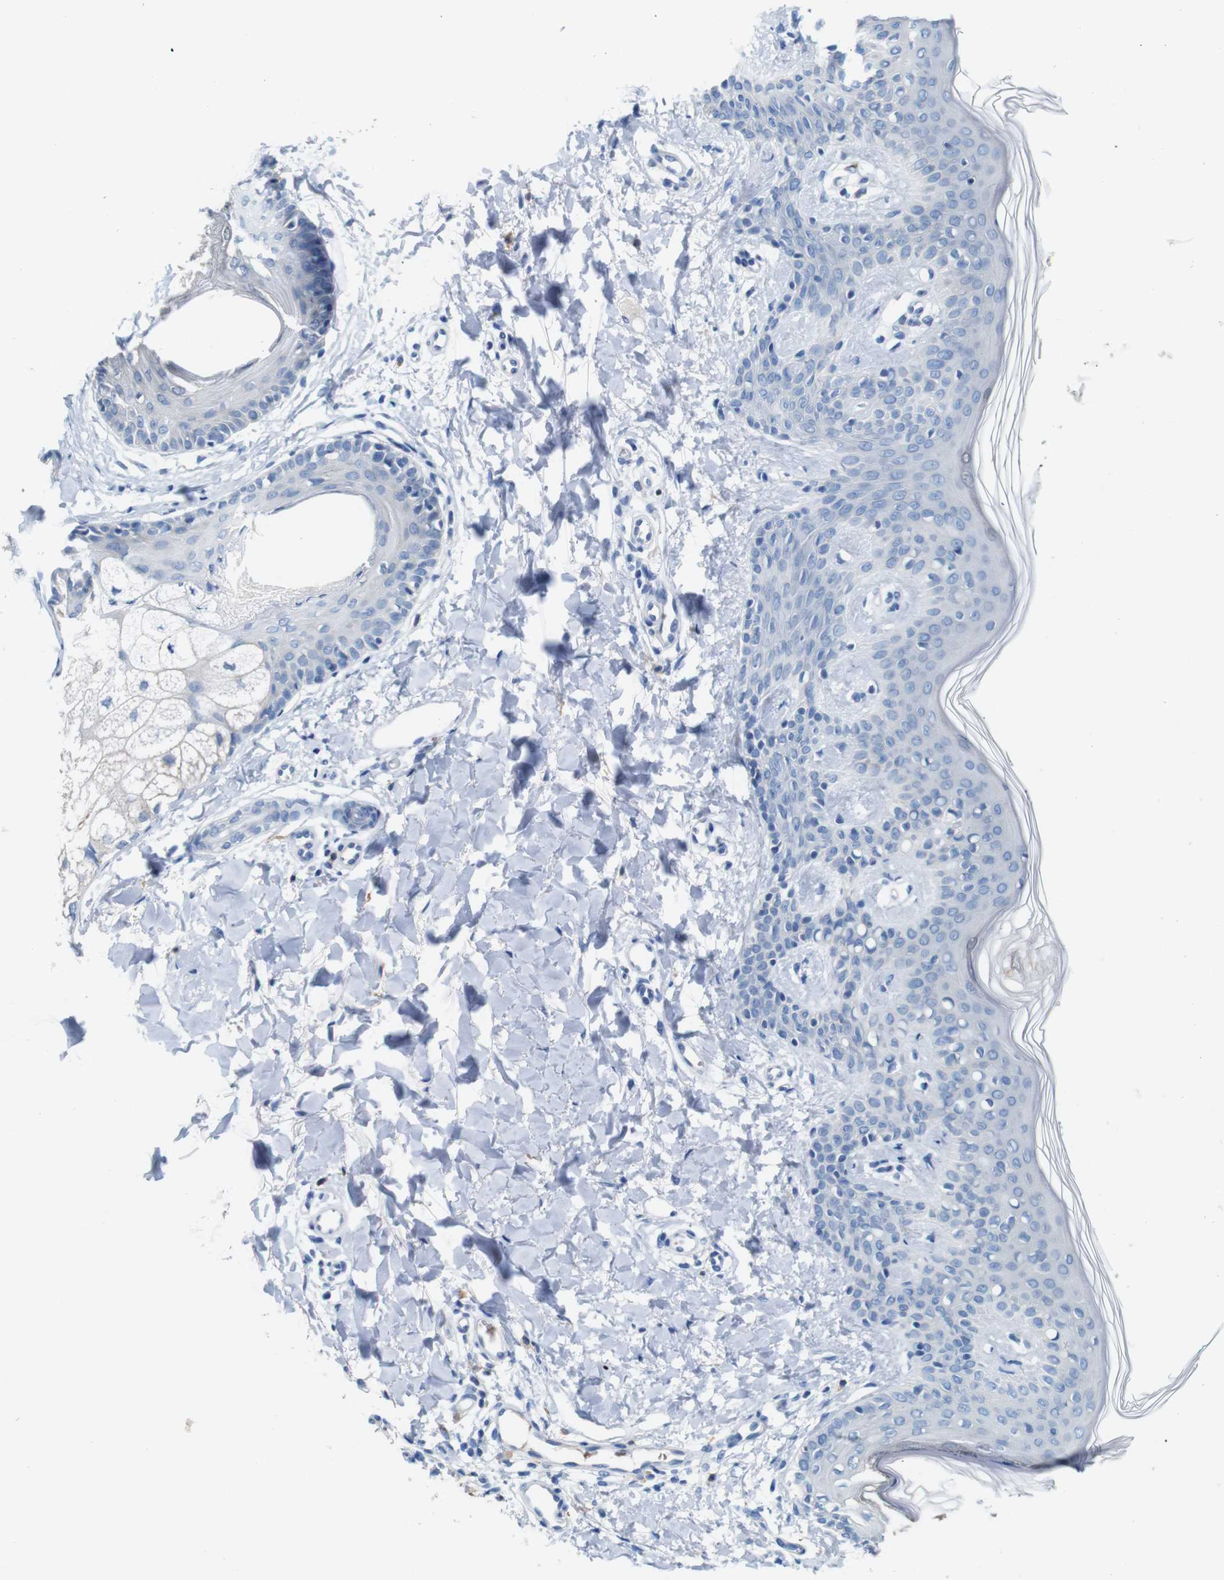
{"staining": {"intensity": "negative", "quantity": "none", "location": "none"}, "tissue": "skin", "cell_type": "Fibroblasts", "image_type": "normal", "snomed": [{"axis": "morphology", "description": "Normal tissue, NOS"}, {"axis": "topography", "description": "Skin"}], "caption": "This is a photomicrograph of immunohistochemistry staining of normal skin, which shows no positivity in fibroblasts.", "gene": "IGSF8", "patient": {"sex": "male", "age": 16}}